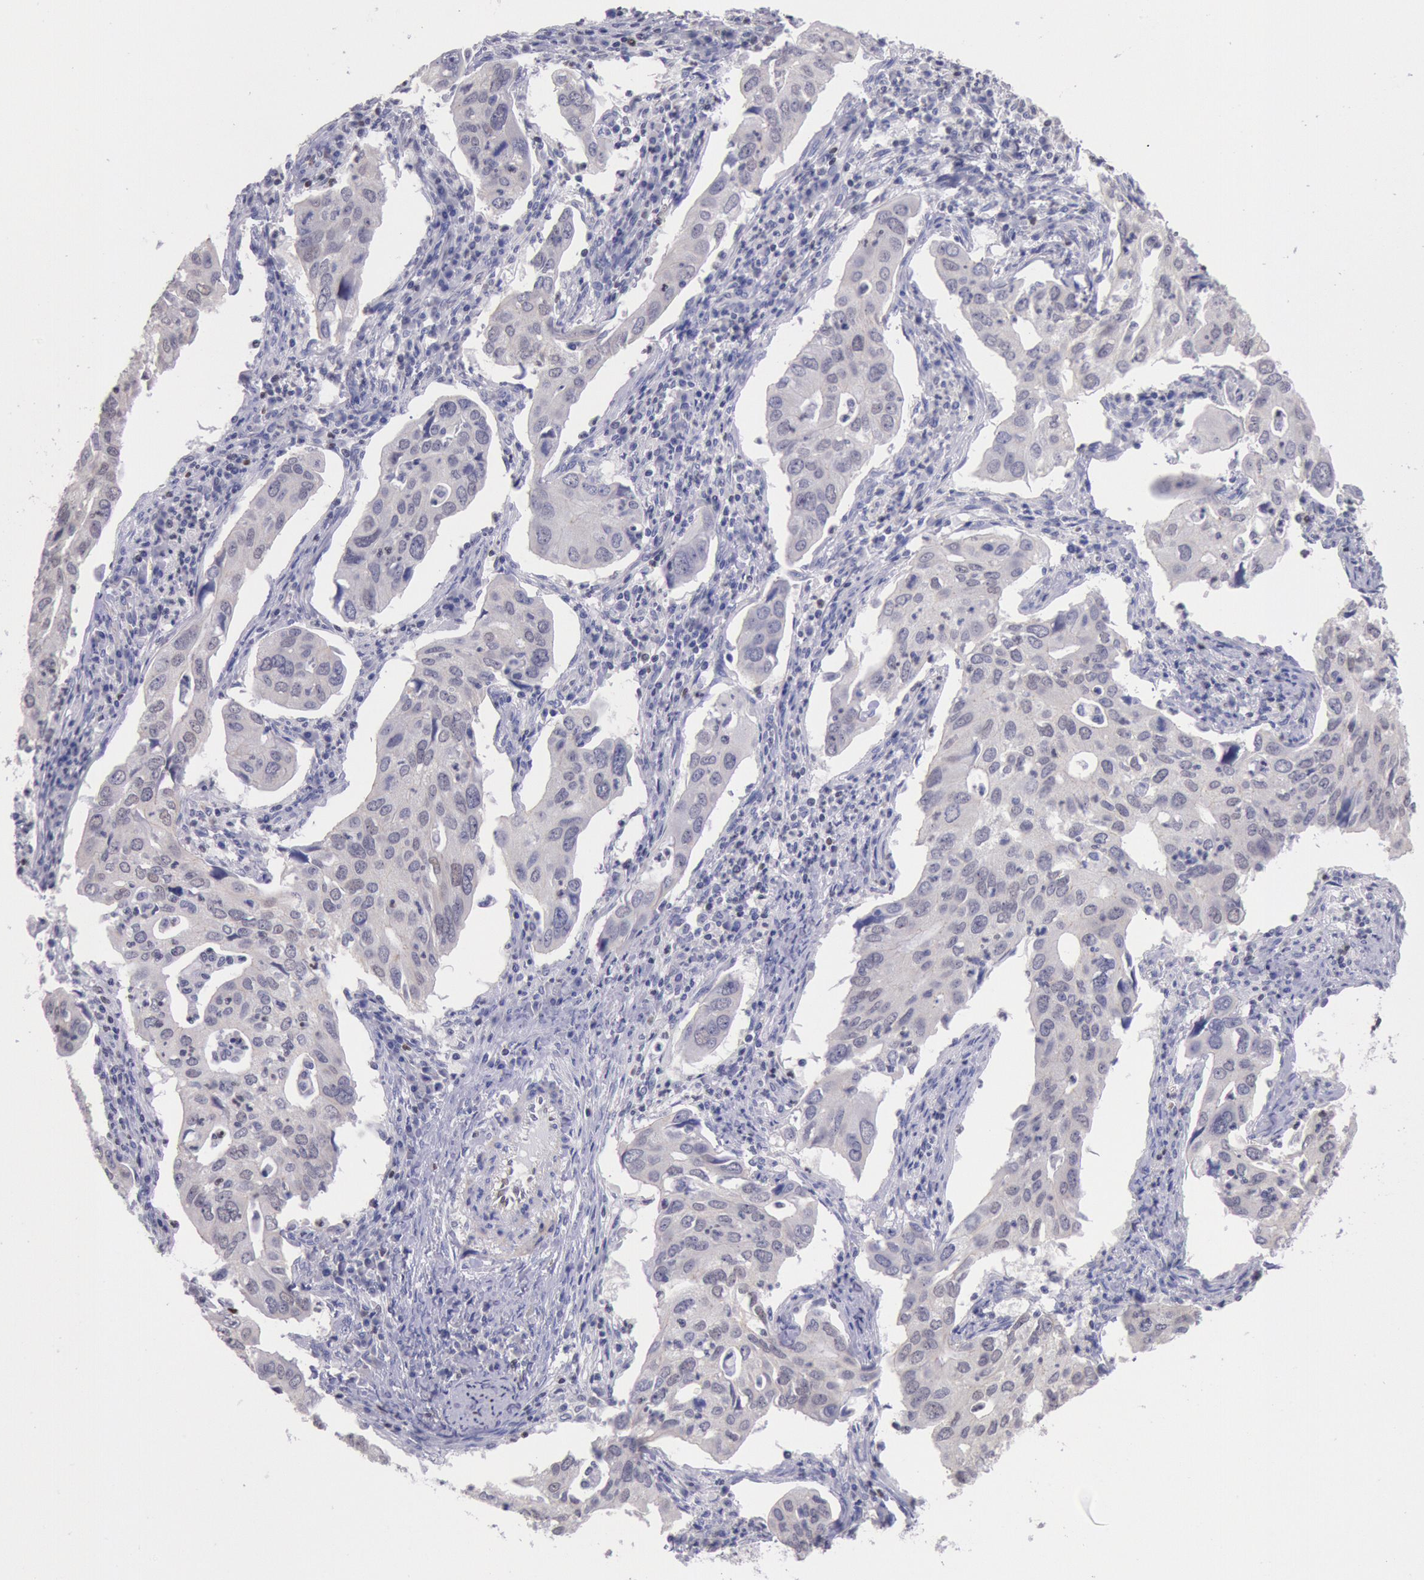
{"staining": {"intensity": "negative", "quantity": "none", "location": "none"}, "tissue": "lung cancer", "cell_type": "Tumor cells", "image_type": "cancer", "snomed": [{"axis": "morphology", "description": "Adenocarcinoma, NOS"}, {"axis": "topography", "description": "Lung"}], "caption": "The micrograph reveals no significant expression in tumor cells of lung cancer.", "gene": "RPS6KA5", "patient": {"sex": "male", "age": 48}}